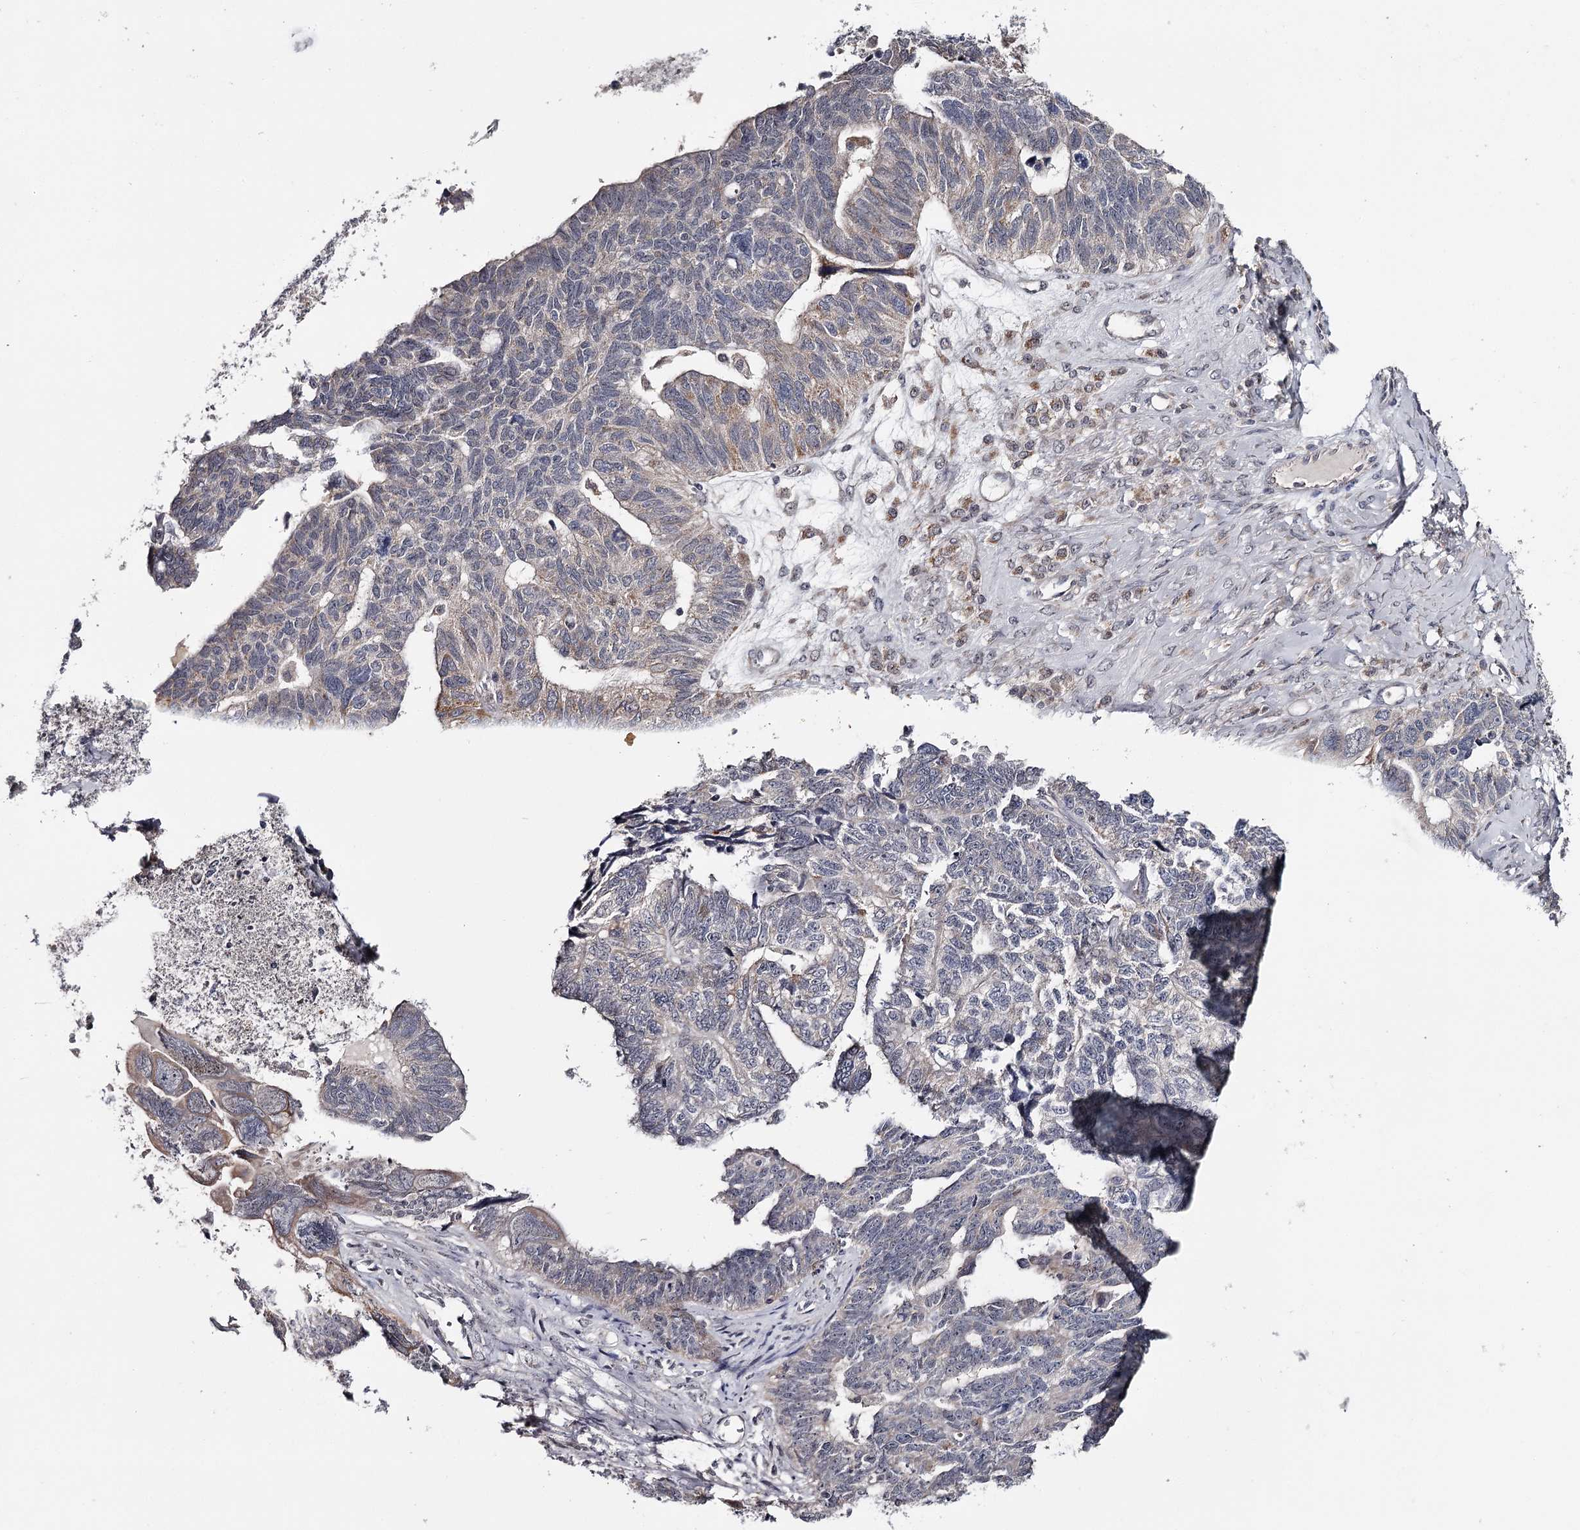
{"staining": {"intensity": "weak", "quantity": "<25%", "location": "cytoplasmic/membranous"}, "tissue": "ovarian cancer", "cell_type": "Tumor cells", "image_type": "cancer", "snomed": [{"axis": "morphology", "description": "Cystadenocarcinoma, serous, NOS"}, {"axis": "topography", "description": "Ovary"}], "caption": "Immunohistochemistry (IHC) of ovarian cancer (serous cystadenocarcinoma) exhibits no expression in tumor cells. (DAB (3,3'-diaminobenzidine) immunohistochemistry visualized using brightfield microscopy, high magnification).", "gene": "GTSF1", "patient": {"sex": "female", "age": 79}}